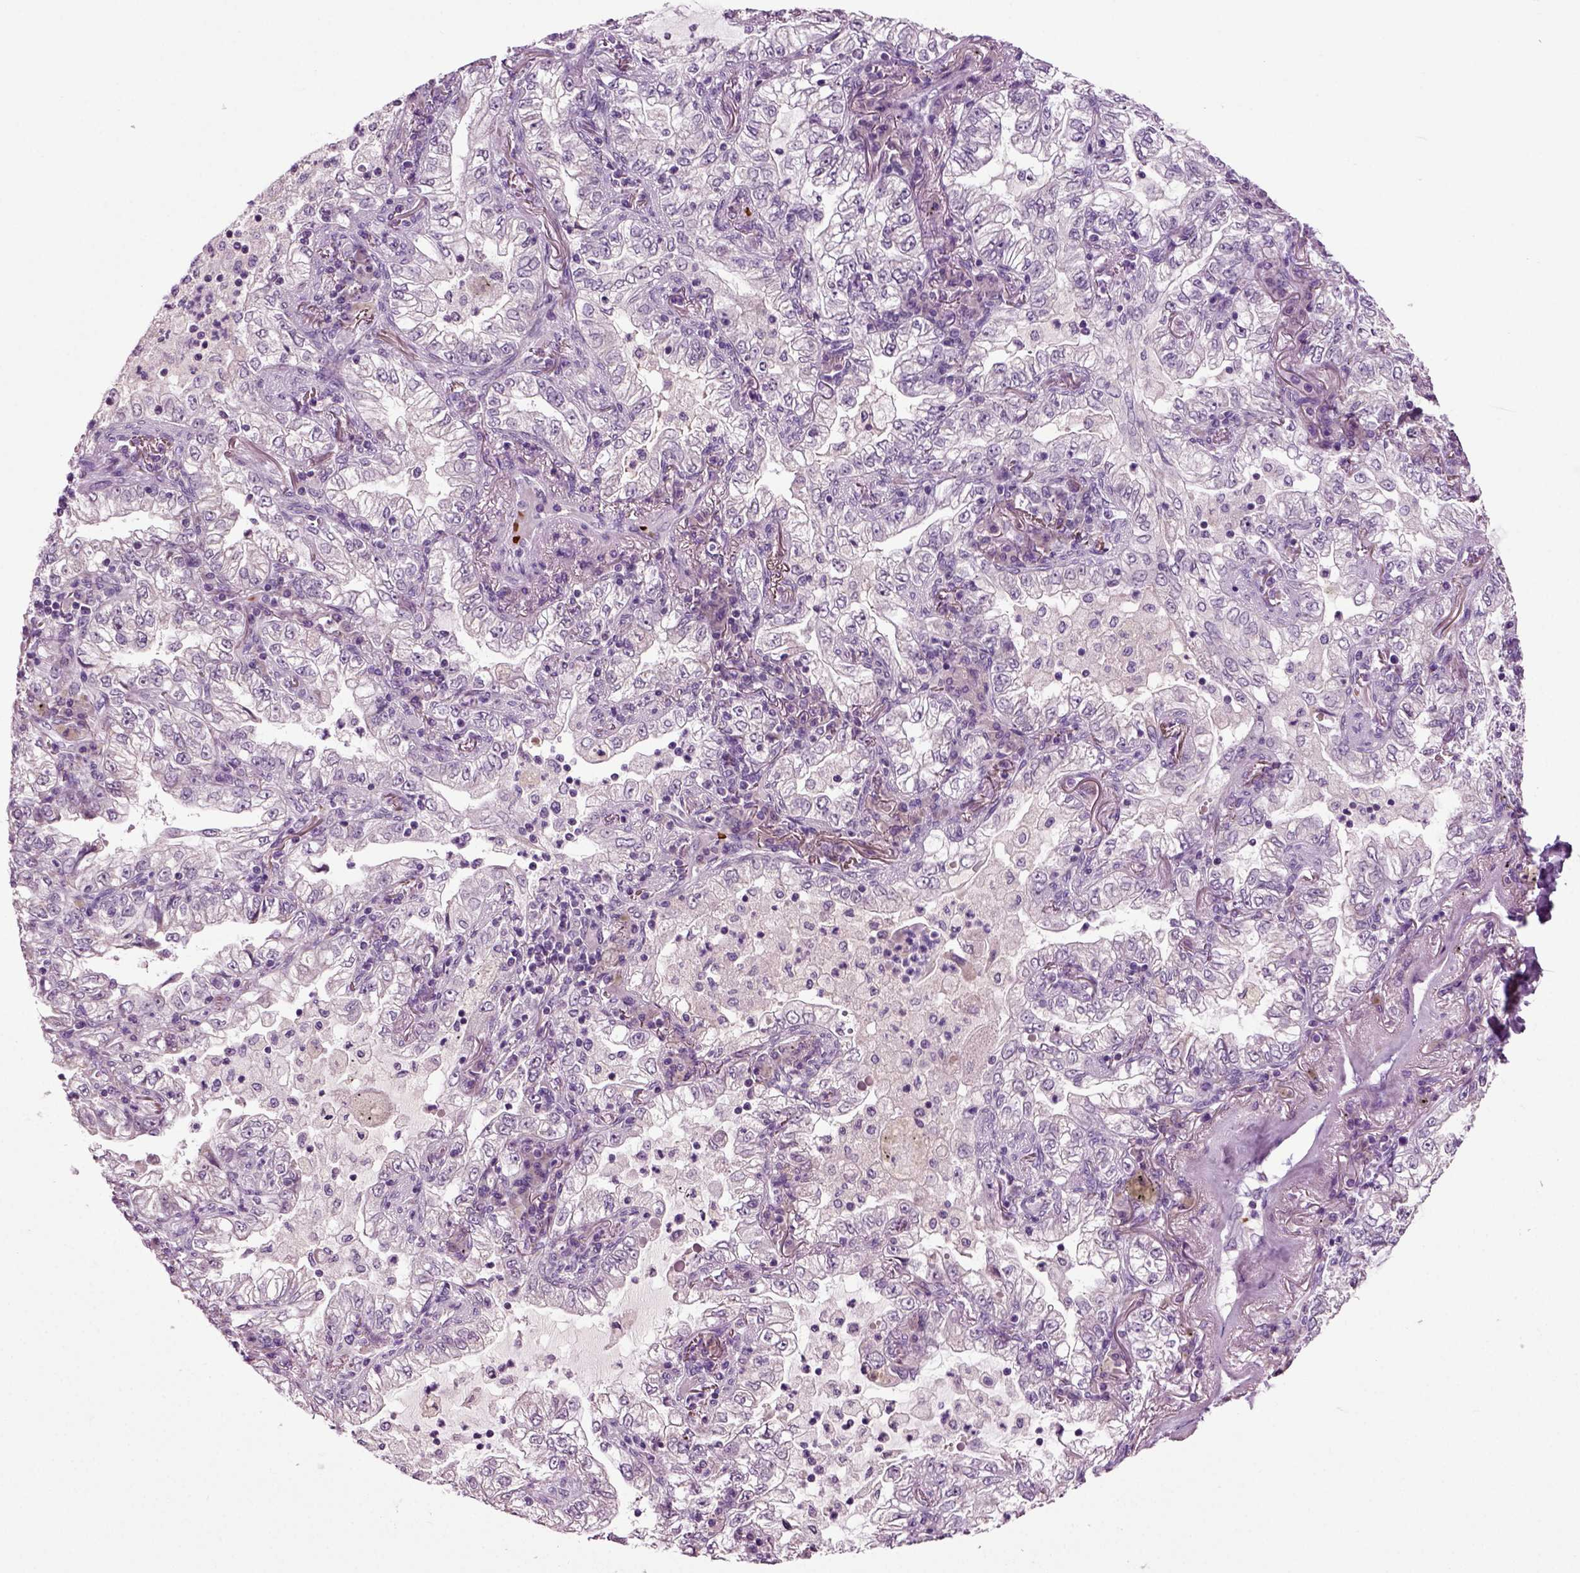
{"staining": {"intensity": "negative", "quantity": "none", "location": "none"}, "tissue": "lung cancer", "cell_type": "Tumor cells", "image_type": "cancer", "snomed": [{"axis": "morphology", "description": "Adenocarcinoma, NOS"}, {"axis": "topography", "description": "Lung"}], "caption": "Immunohistochemistry (IHC) of lung cancer shows no expression in tumor cells.", "gene": "SPATA17", "patient": {"sex": "female", "age": 73}}